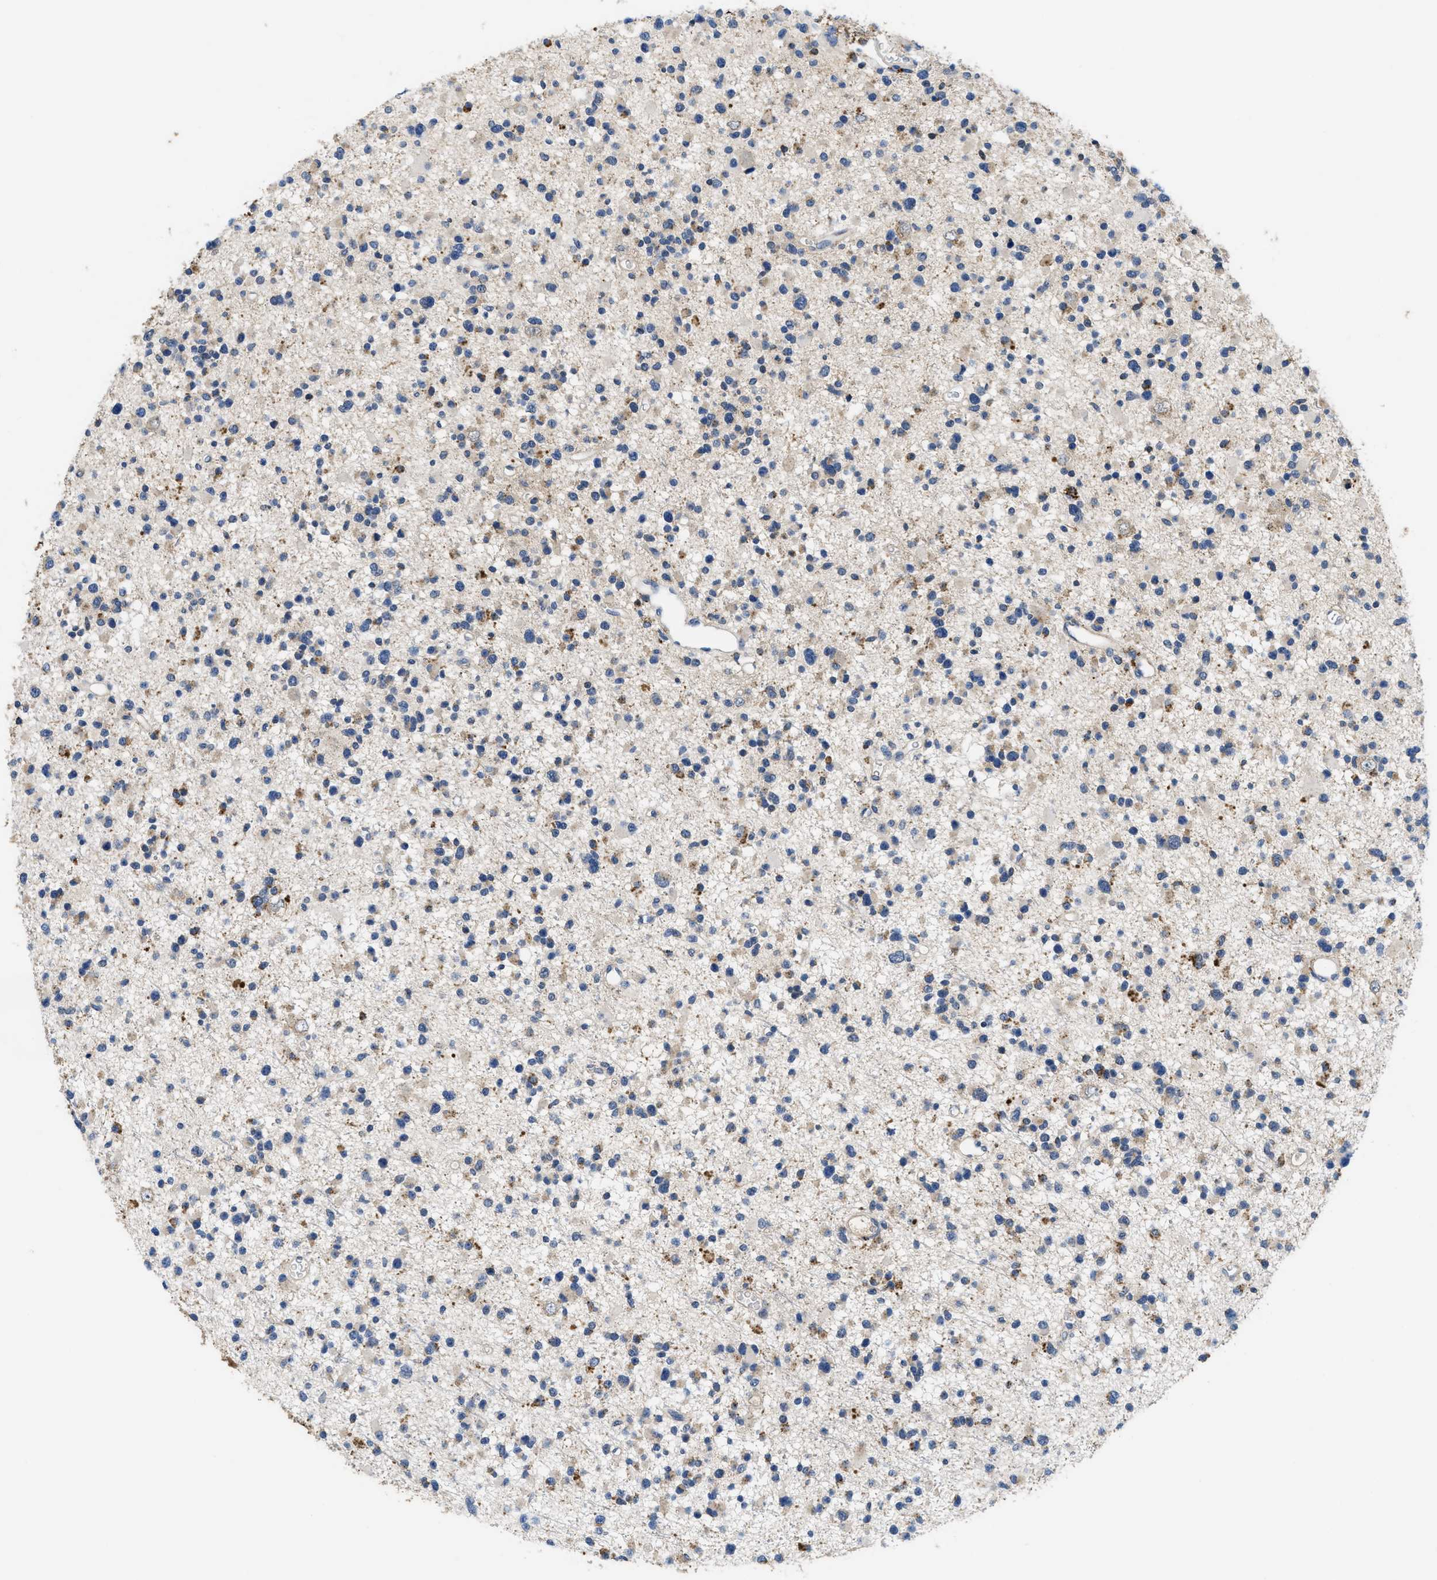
{"staining": {"intensity": "weak", "quantity": "<25%", "location": "cytoplasmic/membranous"}, "tissue": "glioma", "cell_type": "Tumor cells", "image_type": "cancer", "snomed": [{"axis": "morphology", "description": "Glioma, malignant, Low grade"}, {"axis": "topography", "description": "Brain"}], "caption": "This is an immunohistochemistry (IHC) photomicrograph of human low-grade glioma (malignant). There is no staining in tumor cells.", "gene": "BMPR2", "patient": {"sex": "female", "age": 22}}